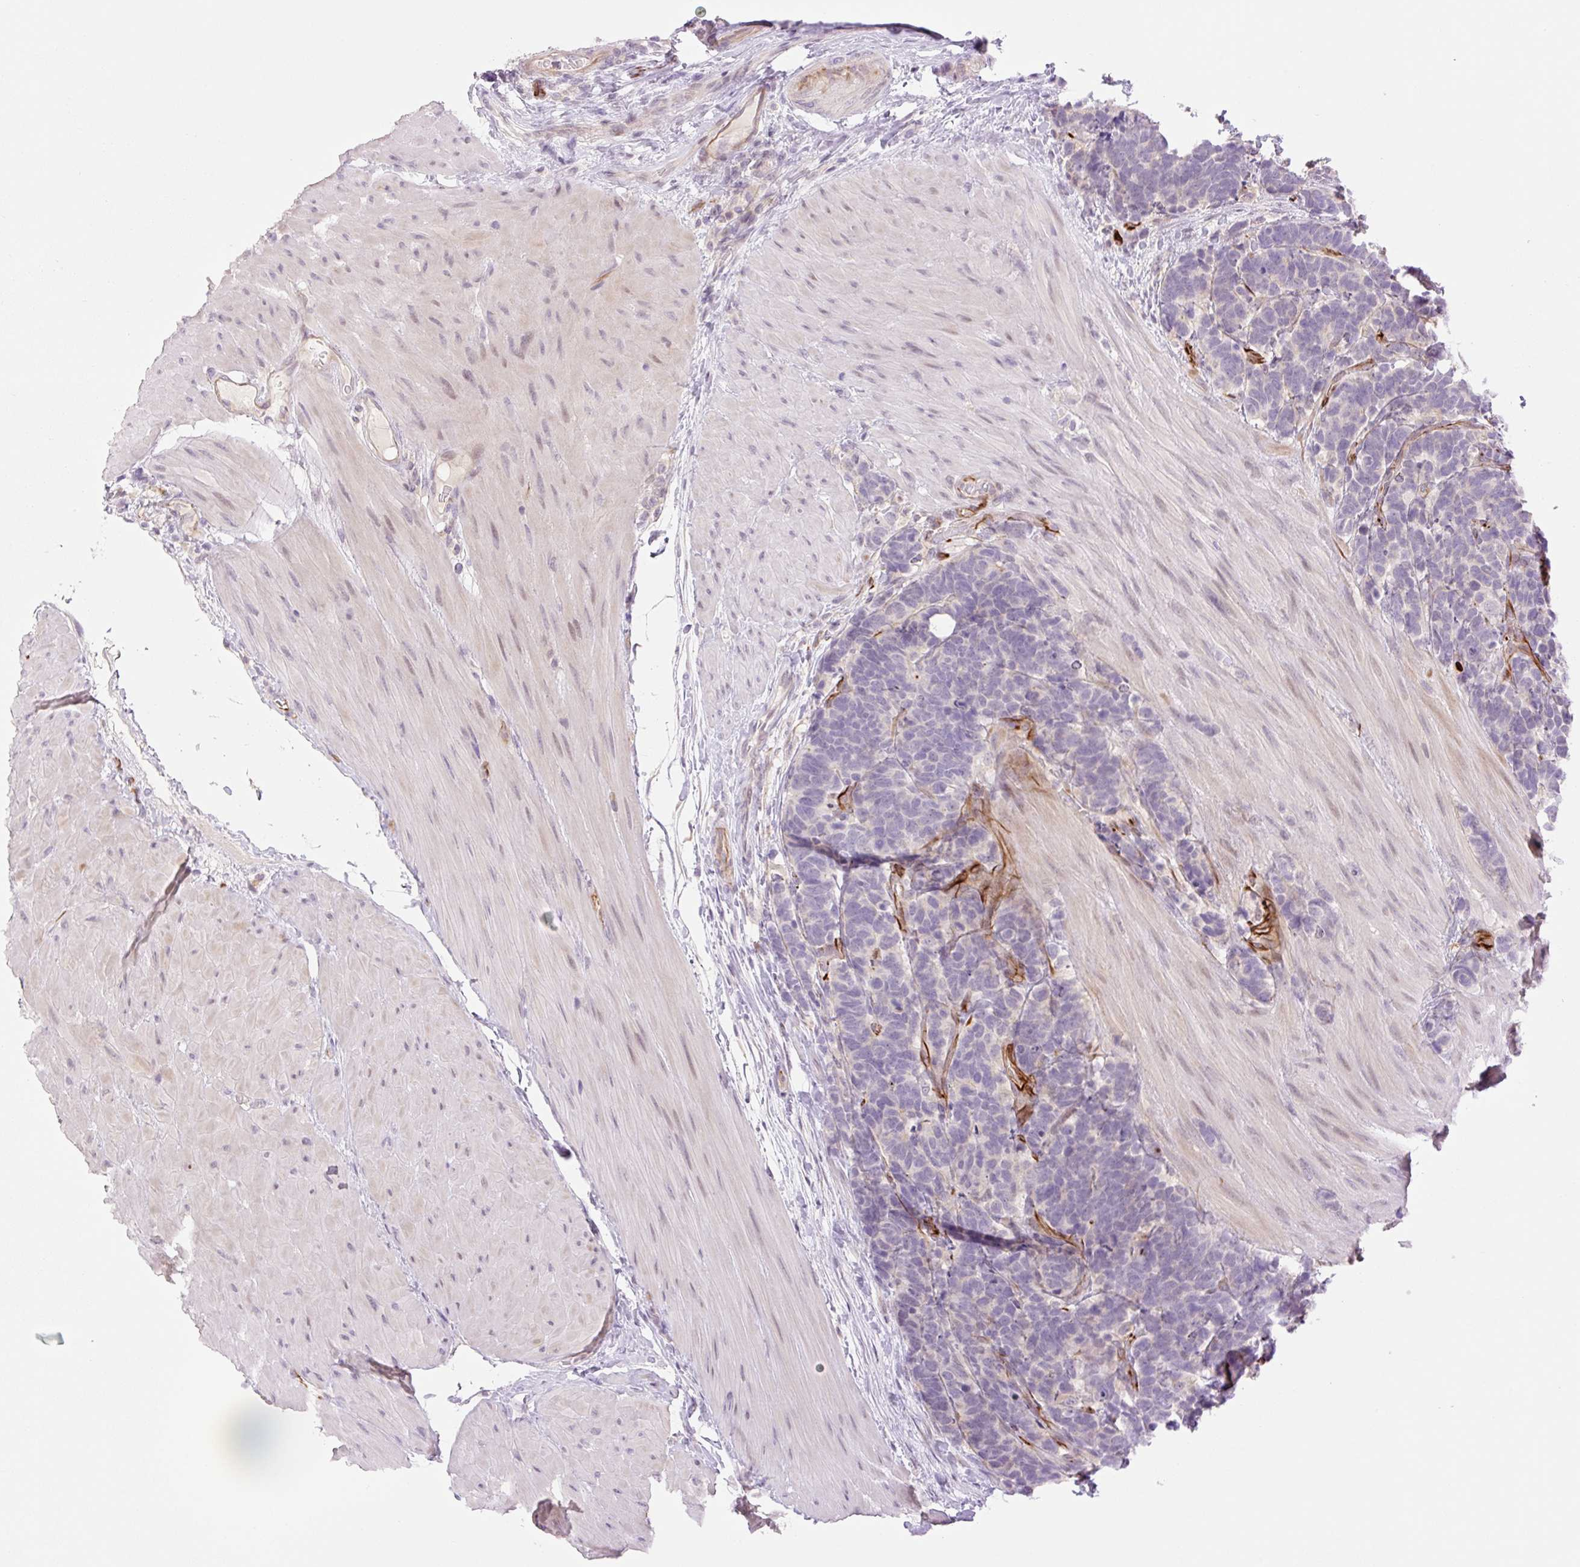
{"staining": {"intensity": "negative", "quantity": "none", "location": "none"}, "tissue": "carcinoid", "cell_type": "Tumor cells", "image_type": "cancer", "snomed": [{"axis": "morphology", "description": "Carcinoma, NOS"}, {"axis": "morphology", "description": "Carcinoid, malignant, NOS"}, {"axis": "topography", "description": "Urinary bladder"}], "caption": "Carcinoid stained for a protein using immunohistochemistry reveals no staining tumor cells.", "gene": "ZFYVE21", "patient": {"sex": "male", "age": 57}}